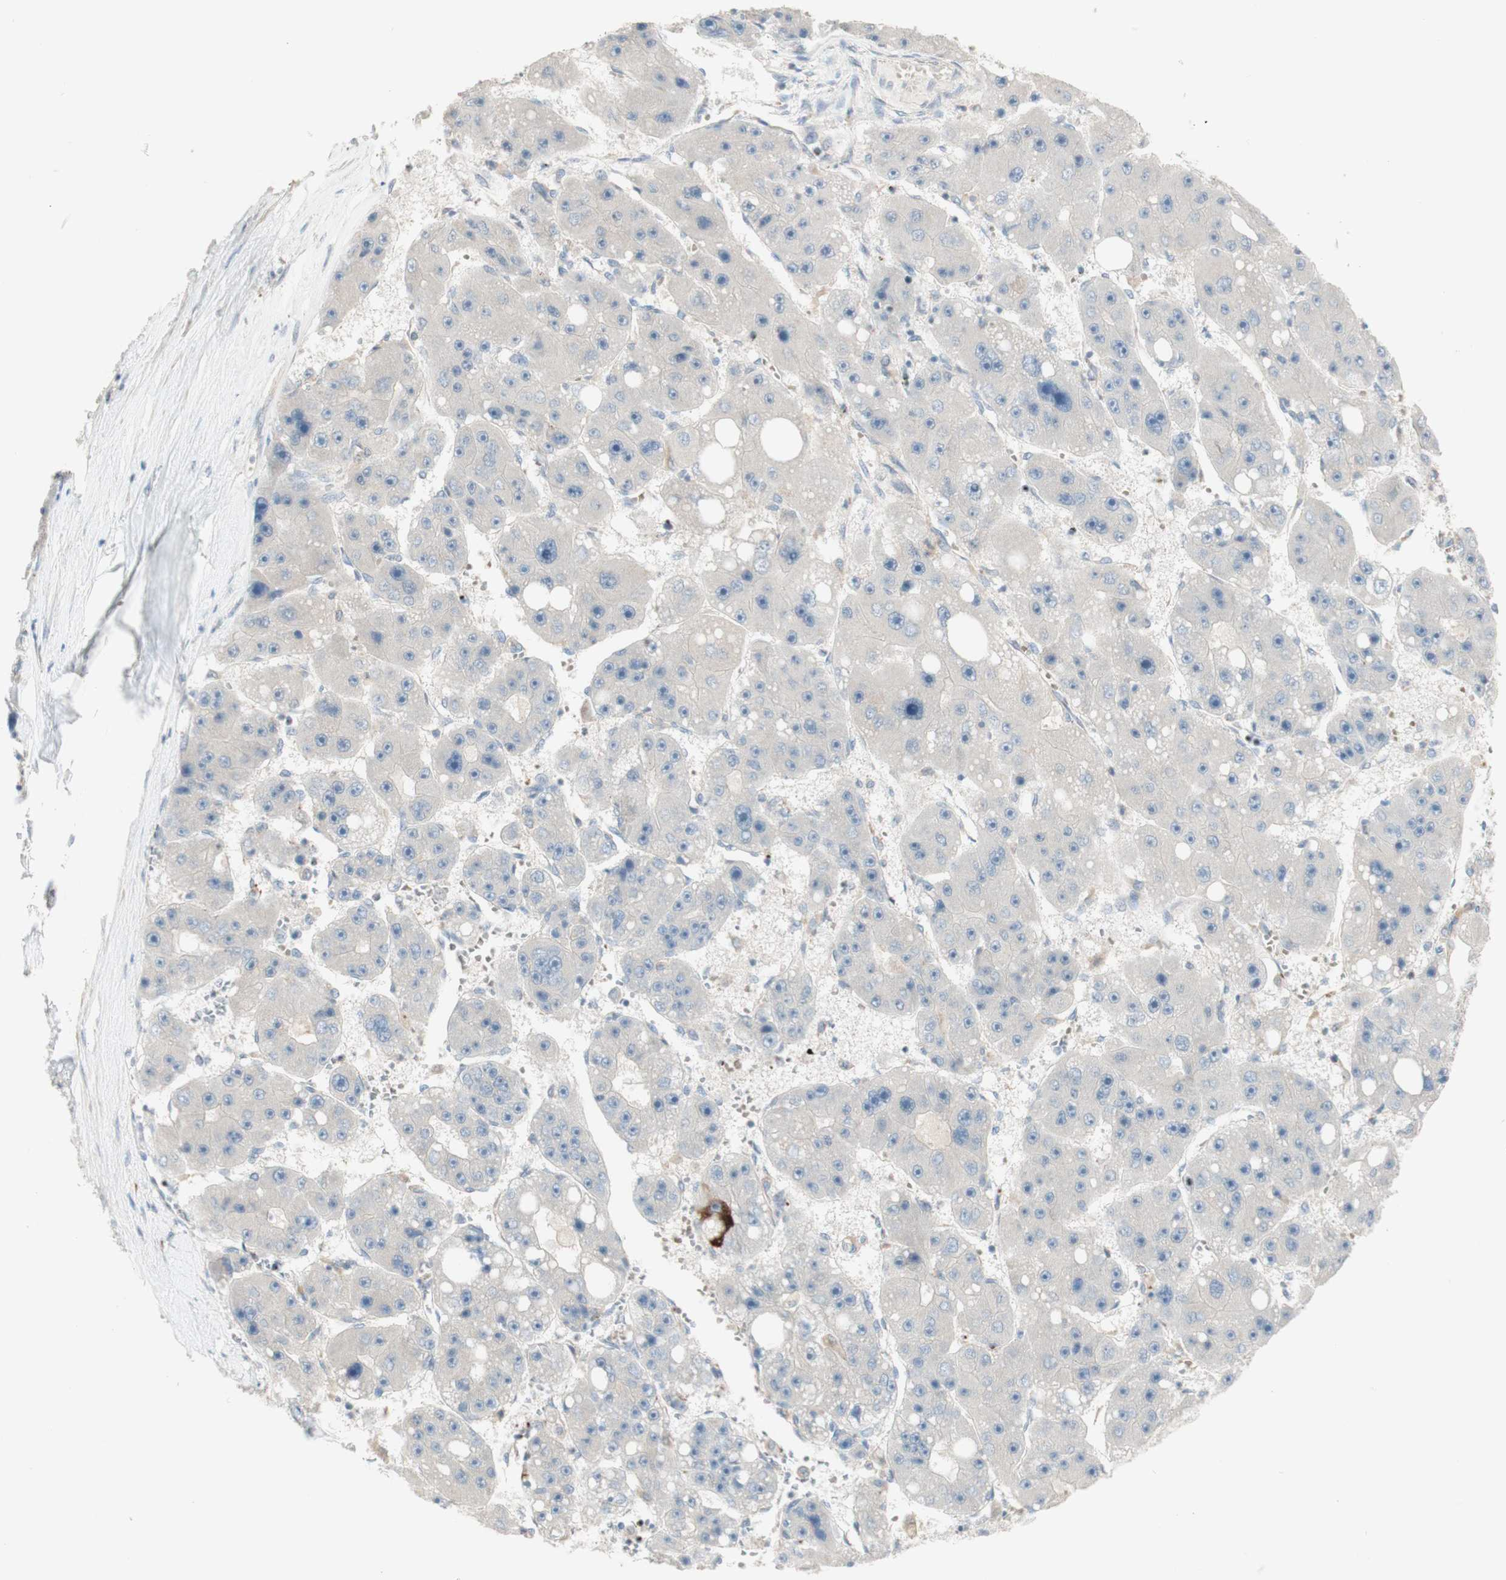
{"staining": {"intensity": "negative", "quantity": "none", "location": "none"}, "tissue": "liver cancer", "cell_type": "Tumor cells", "image_type": "cancer", "snomed": [{"axis": "morphology", "description": "Carcinoma, Hepatocellular, NOS"}, {"axis": "topography", "description": "Liver"}], "caption": "Tumor cells are negative for protein expression in human liver hepatocellular carcinoma.", "gene": "MANEA", "patient": {"sex": "female", "age": 61}}